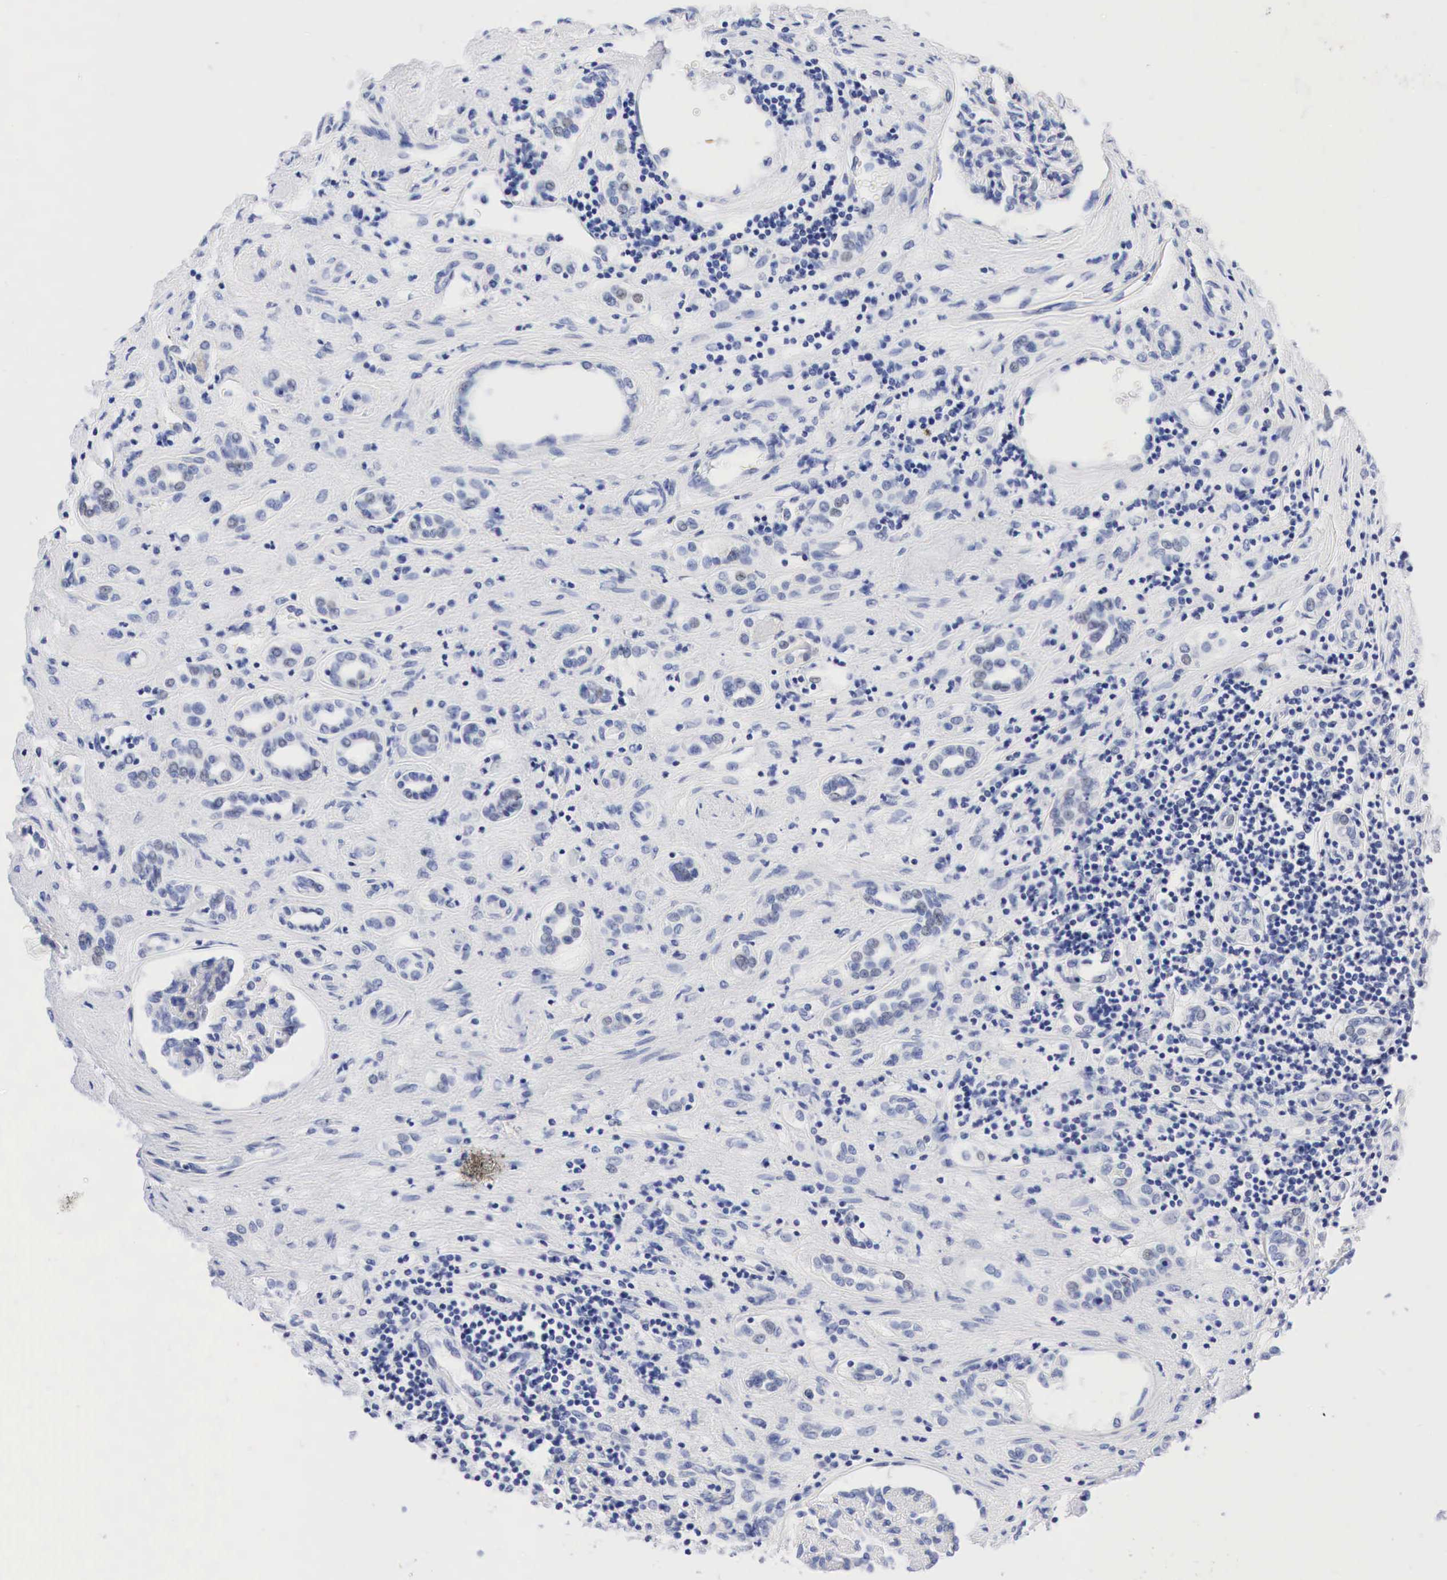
{"staining": {"intensity": "weak", "quantity": "<25%", "location": "nuclear"}, "tissue": "renal cancer", "cell_type": "Tumor cells", "image_type": "cancer", "snomed": [{"axis": "morphology", "description": "Adenocarcinoma, NOS"}, {"axis": "topography", "description": "Kidney"}], "caption": "DAB (3,3'-diaminobenzidine) immunohistochemical staining of renal cancer shows no significant positivity in tumor cells.", "gene": "NKX2-1", "patient": {"sex": "male", "age": 57}}